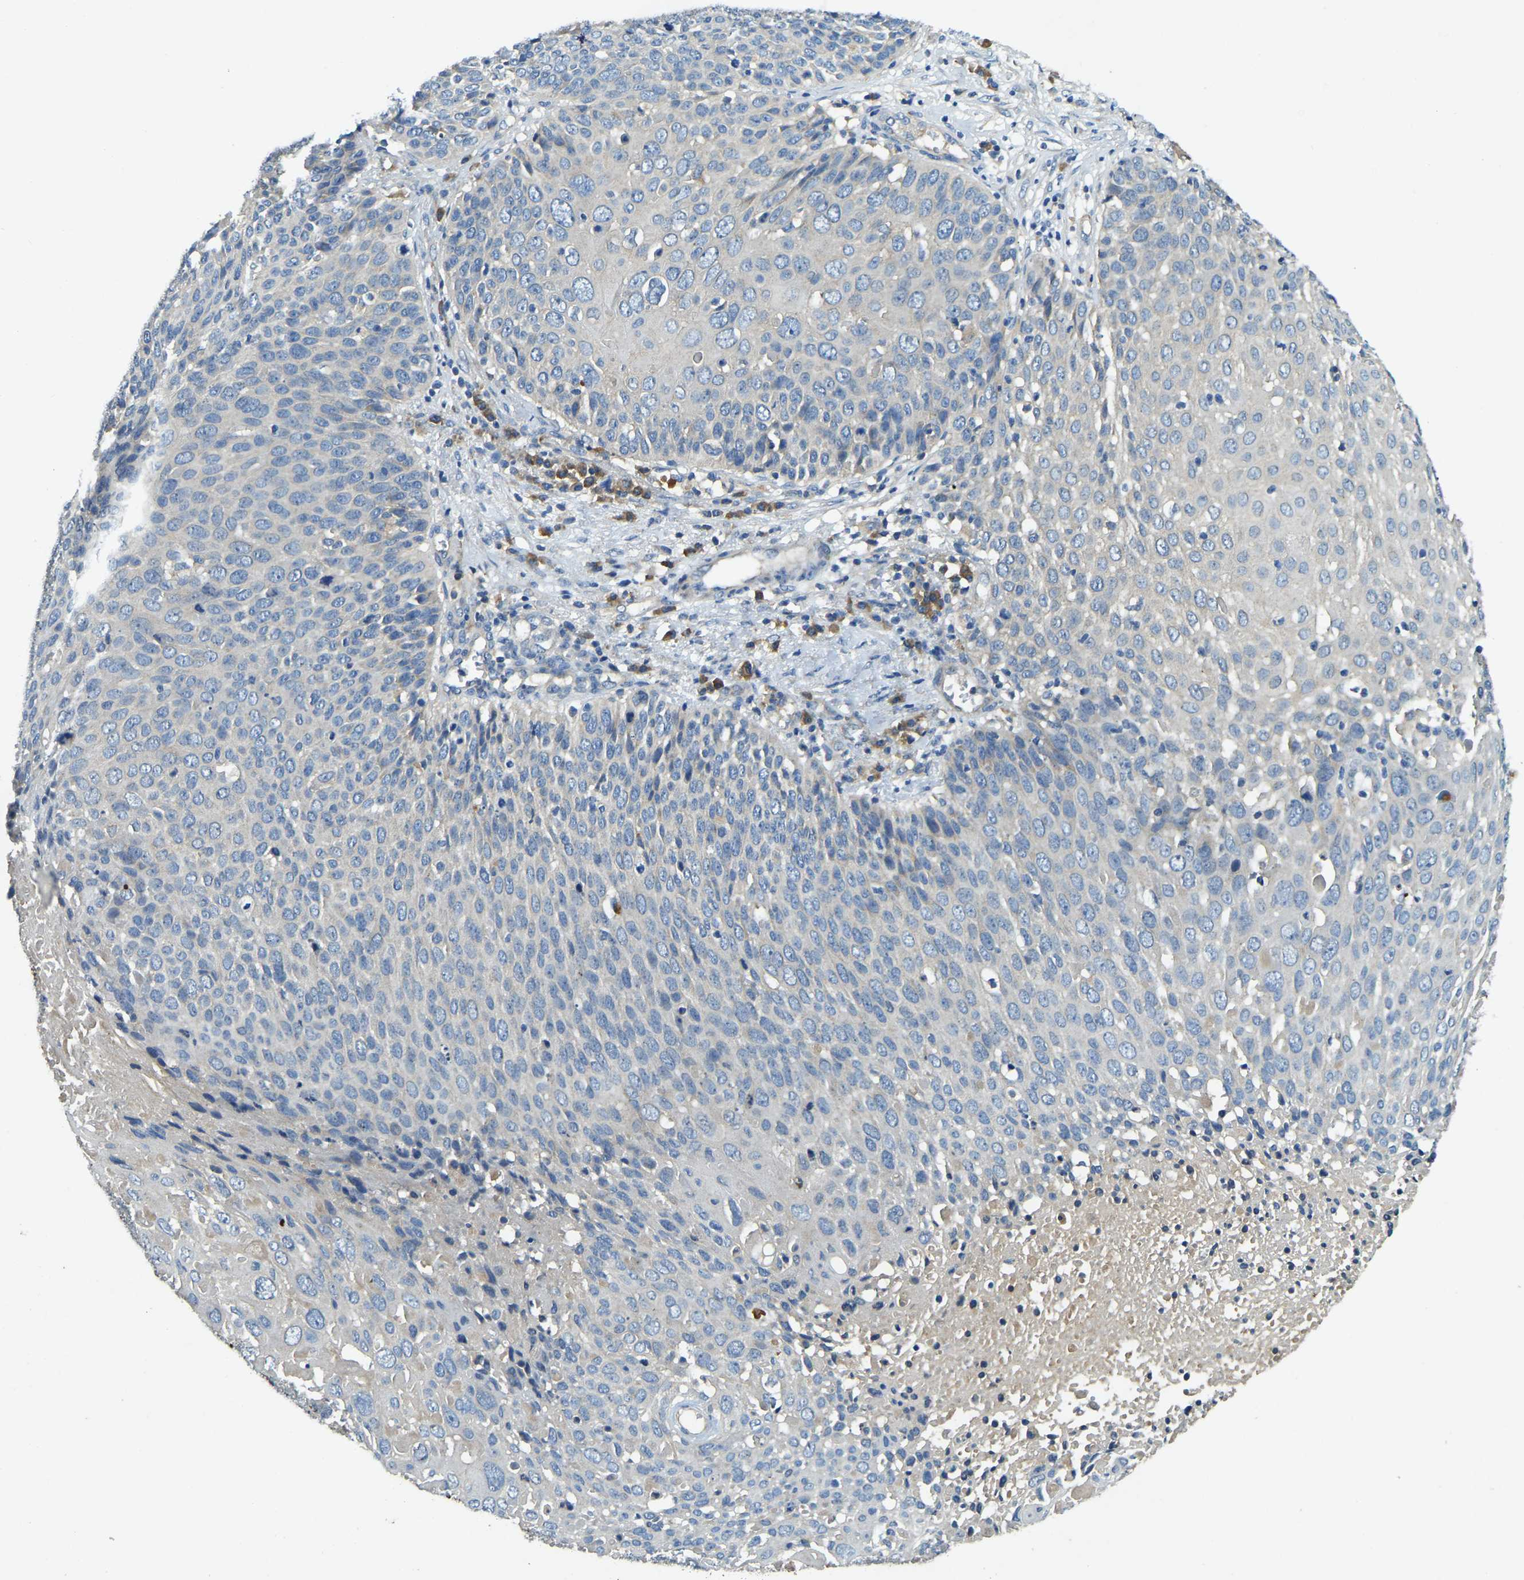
{"staining": {"intensity": "negative", "quantity": "none", "location": "none"}, "tissue": "cervical cancer", "cell_type": "Tumor cells", "image_type": "cancer", "snomed": [{"axis": "morphology", "description": "Squamous cell carcinoma, NOS"}, {"axis": "topography", "description": "Cervix"}], "caption": "This photomicrograph is of cervical cancer (squamous cell carcinoma) stained with immunohistochemistry (IHC) to label a protein in brown with the nuclei are counter-stained blue. There is no positivity in tumor cells.", "gene": "ATP8B1", "patient": {"sex": "female", "age": 74}}